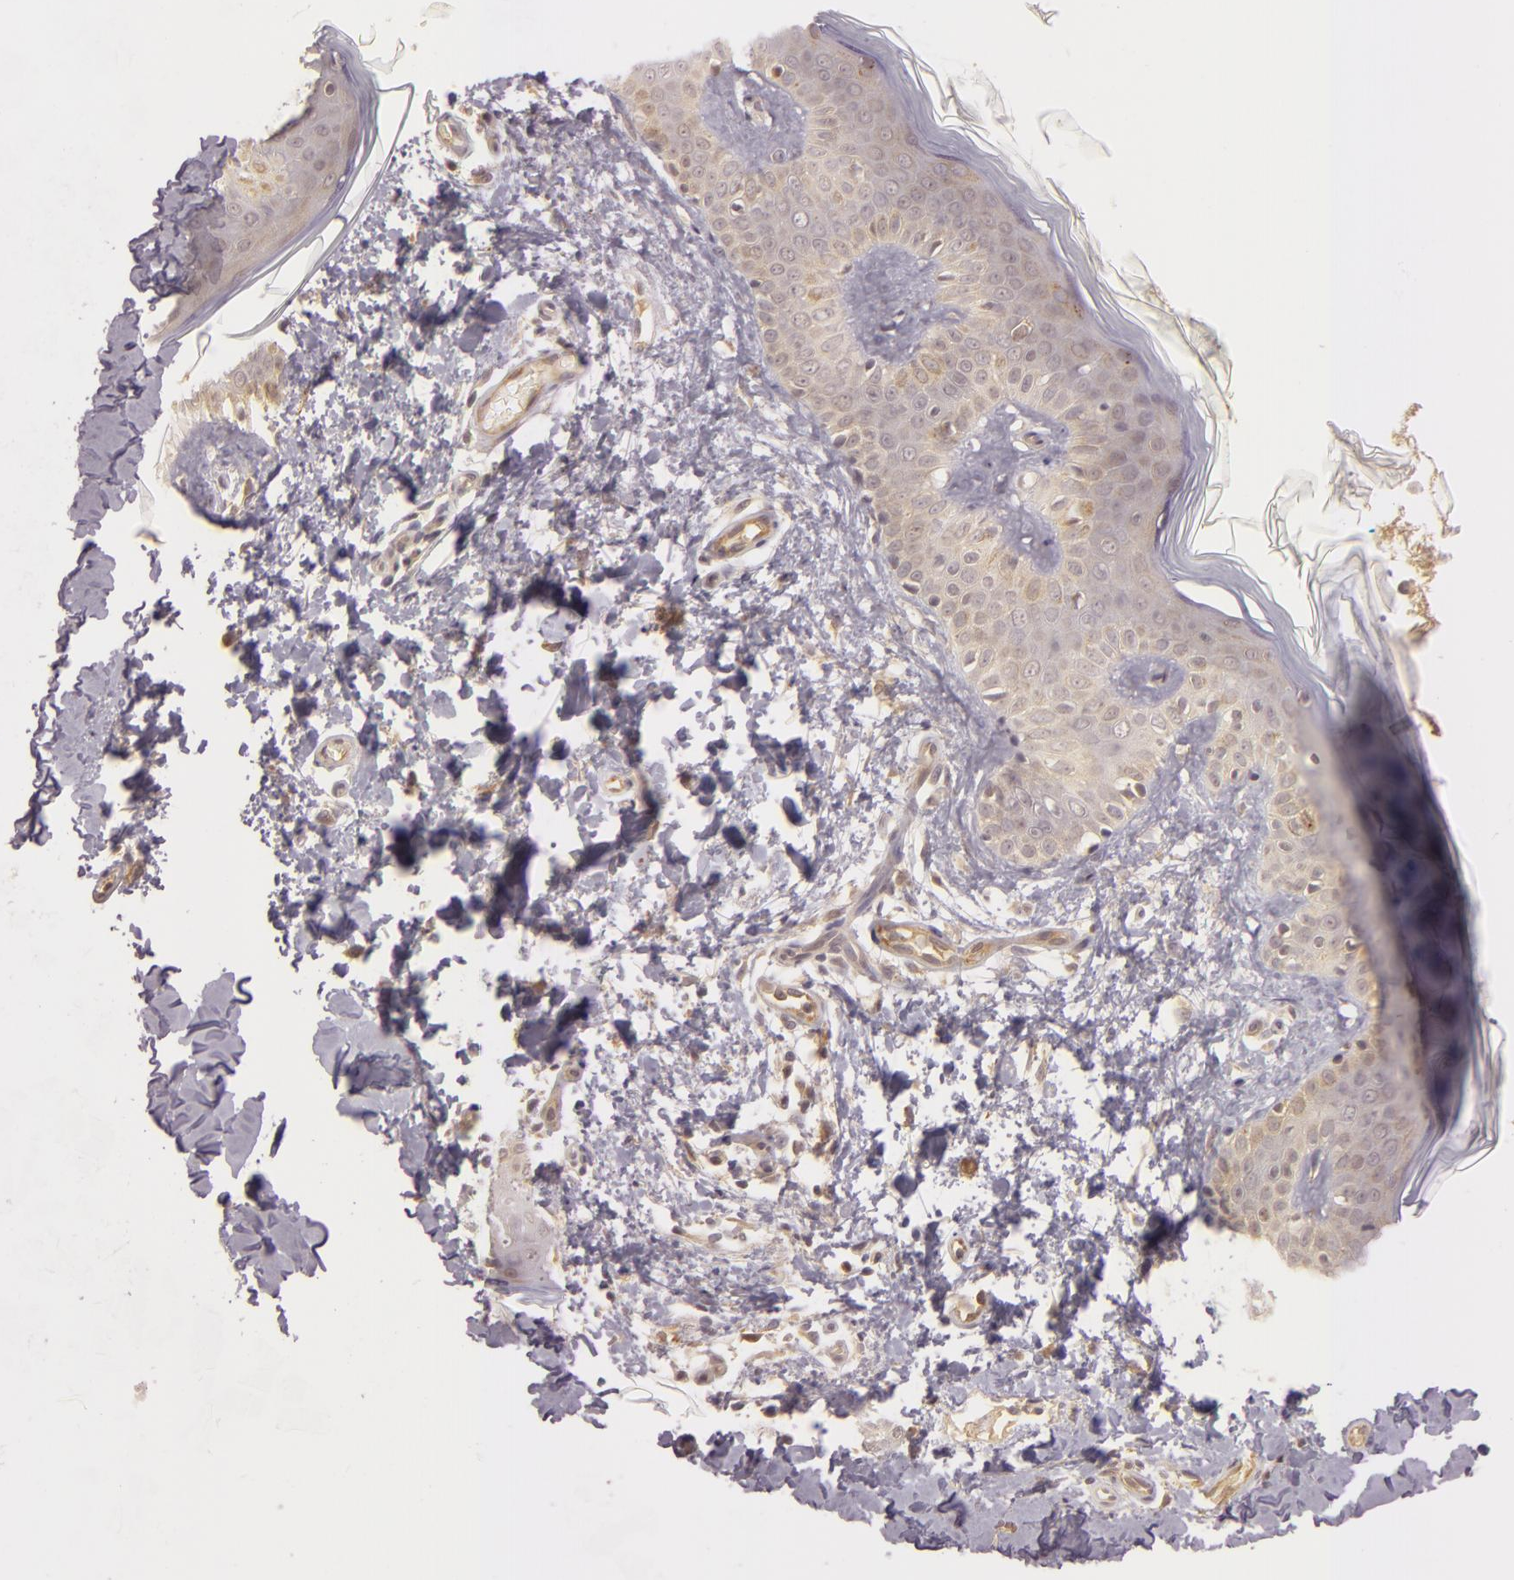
{"staining": {"intensity": "moderate", "quantity": ">75%", "location": "cytoplasmic/membranous"}, "tissue": "skin", "cell_type": "Fibroblasts", "image_type": "normal", "snomed": [{"axis": "morphology", "description": "Normal tissue, NOS"}, {"axis": "topography", "description": "Skin"}], "caption": "The micrograph displays staining of benign skin, revealing moderate cytoplasmic/membranous protein staining (brown color) within fibroblasts.", "gene": "PPP1R3F", "patient": {"sex": "male", "age": 32}}